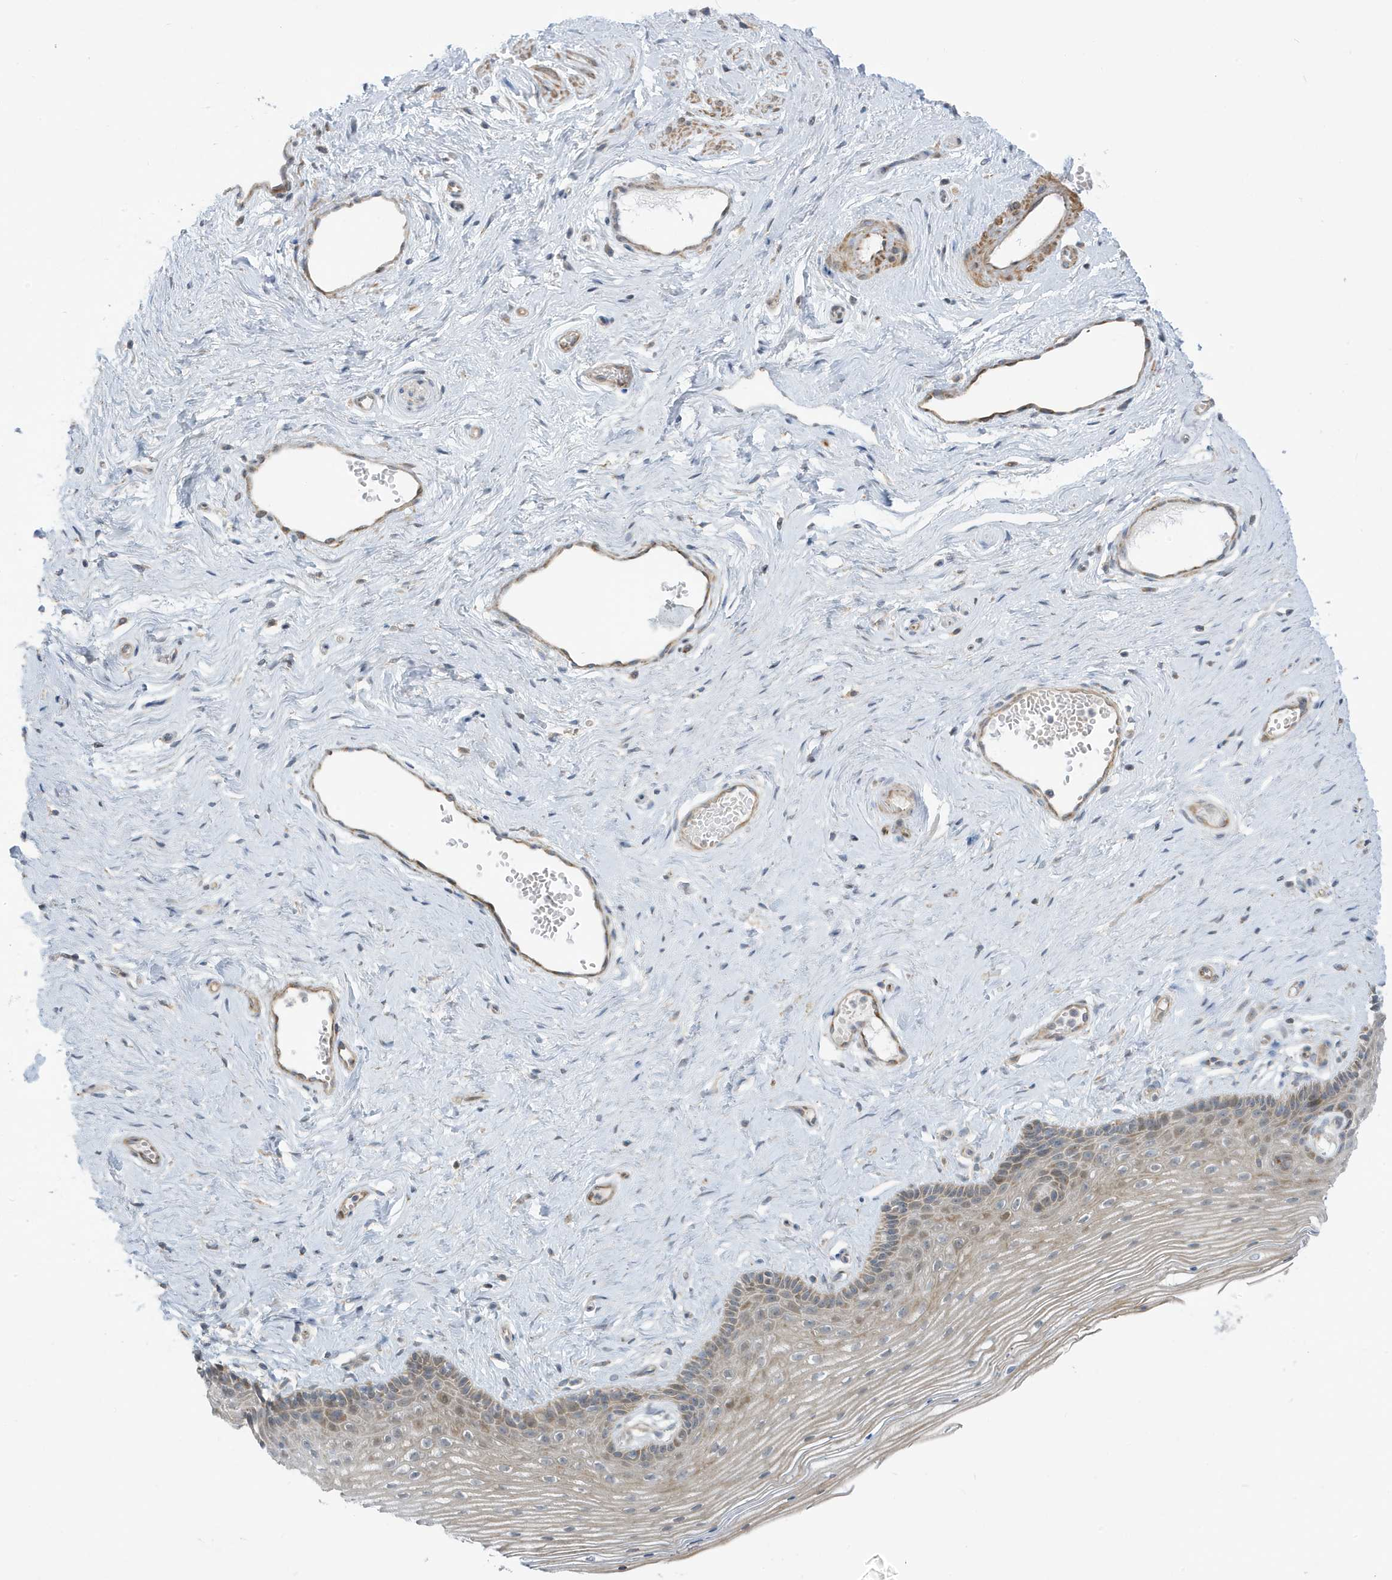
{"staining": {"intensity": "weak", "quantity": "25%-75%", "location": "cytoplasmic/membranous"}, "tissue": "vagina", "cell_type": "Squamous epithelial cells", "image_type": "normal", "snomed": [{"axis": "morphology", "description": "Normal tissue, NOS"}, {"axis": "topography", "description": "Vagina"}], "caption": "The immunohistochemical stain shows weak cytoplasmic/membranous positivity in squamous epithelial cells of unremarkable vagina. Using DAB (3,3'-diaminobenzidine) (brown) and hematoxylin (blue) stains, captured at high magnification using brightfield microscopy.", "gene": "ATP13A5", "patient": {"sex": "female", "age": 46}}